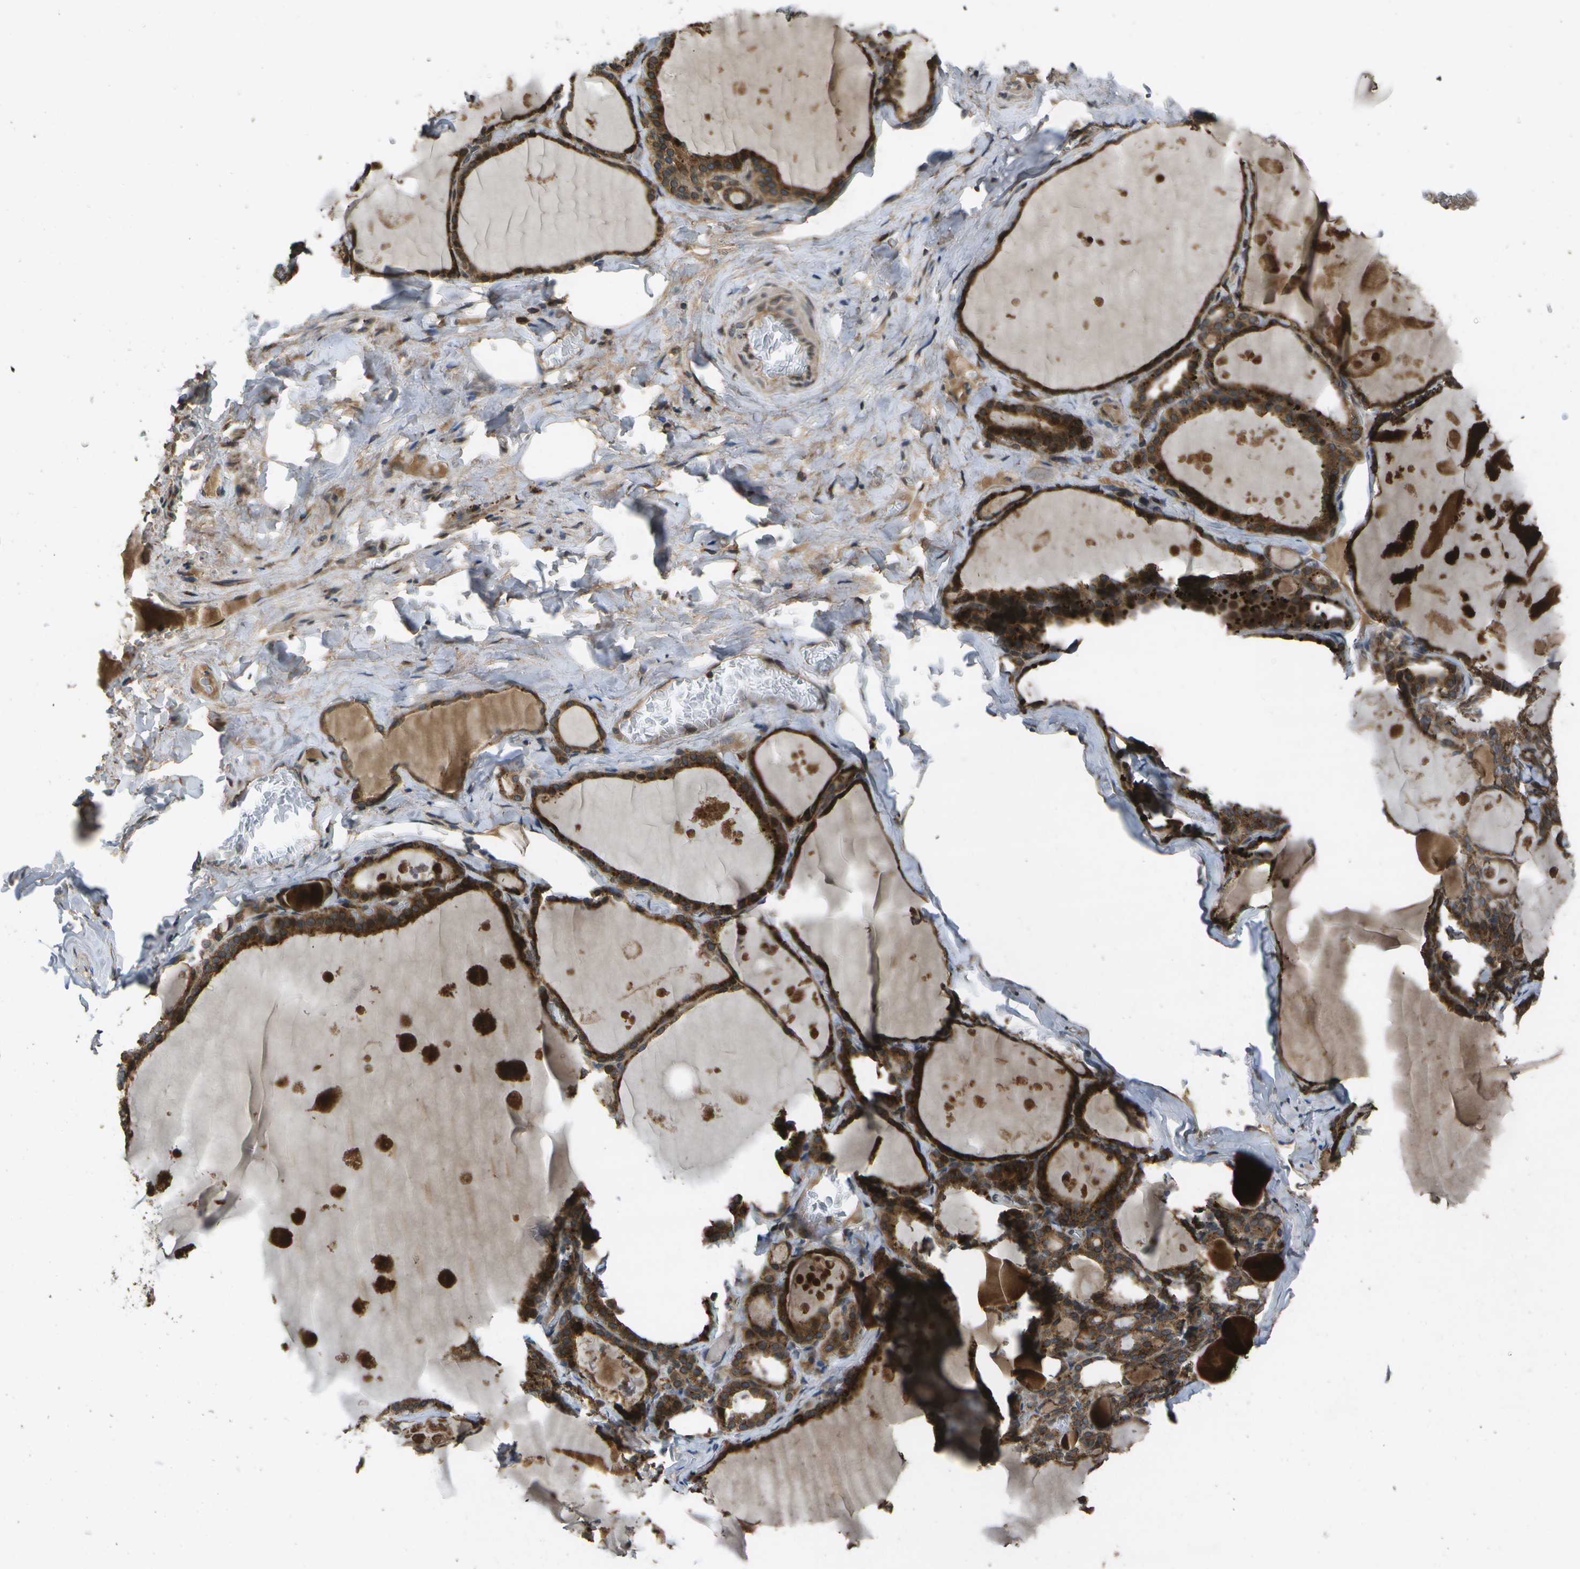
{"staining": {"intensity": "strong", "quantity": ">75%", "location": "cytoplasmic/membranous"}, "tissue": "thyroid gland", "cell_type": "Glandular cells", "image_type": "normal", "snomed": [{"axis": "morphology", "description": "Normal tissue, NOS"}, {"axis": "topography", "description": "Thyroid gland"}], "caption": "A histopathology image showing strong cytoplasmic/membranous expression in about >75% of glandular cells in normal thyroid gland, as visualized by brown immunohistochemical staining.", "gene": "HFE", "patient": {"sex": "male", "age": 56}}